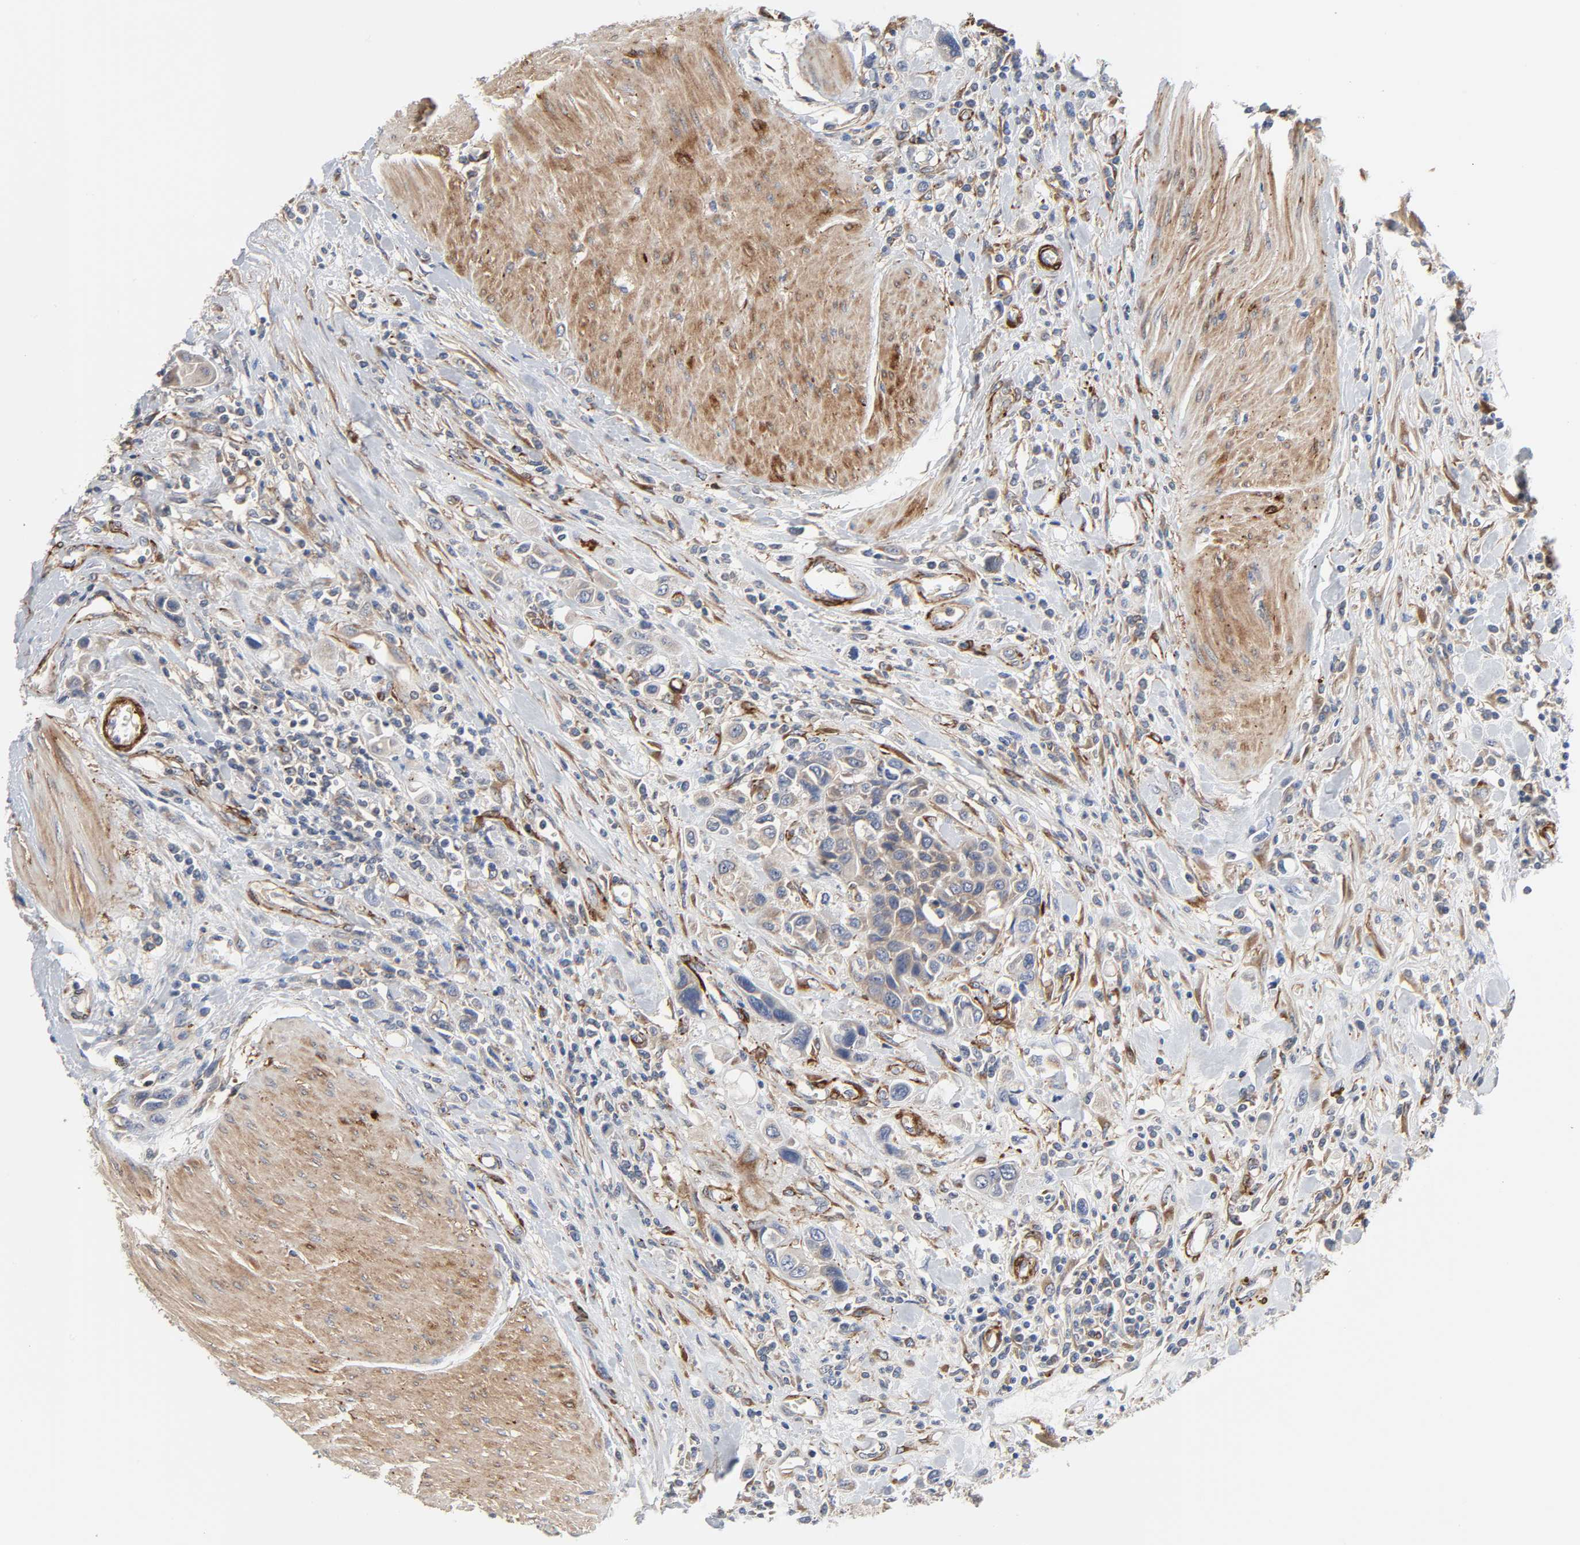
{"staining": {"intensity": "weak", "quantity": "25%-75%", "location": "cytoplasmic/membranous"}, "tissue": "urothelial cancer", "cell_type": "Tumor cells", "image_type": "cancer", "snomed": [{"axis": "morphology", "description": "Urothelial carcinoma, High grade"}, {"axis": "topography", "description": "Urinary bladder"}], "caption": "Brown immunohistochemical staining in urothelial cancer displays weak cytoplasmic/membranous positivity in about 25%-75% of tumor cells.", "gene": "ARHGAP1", "patient": {"sex": "male", "age": 50}}